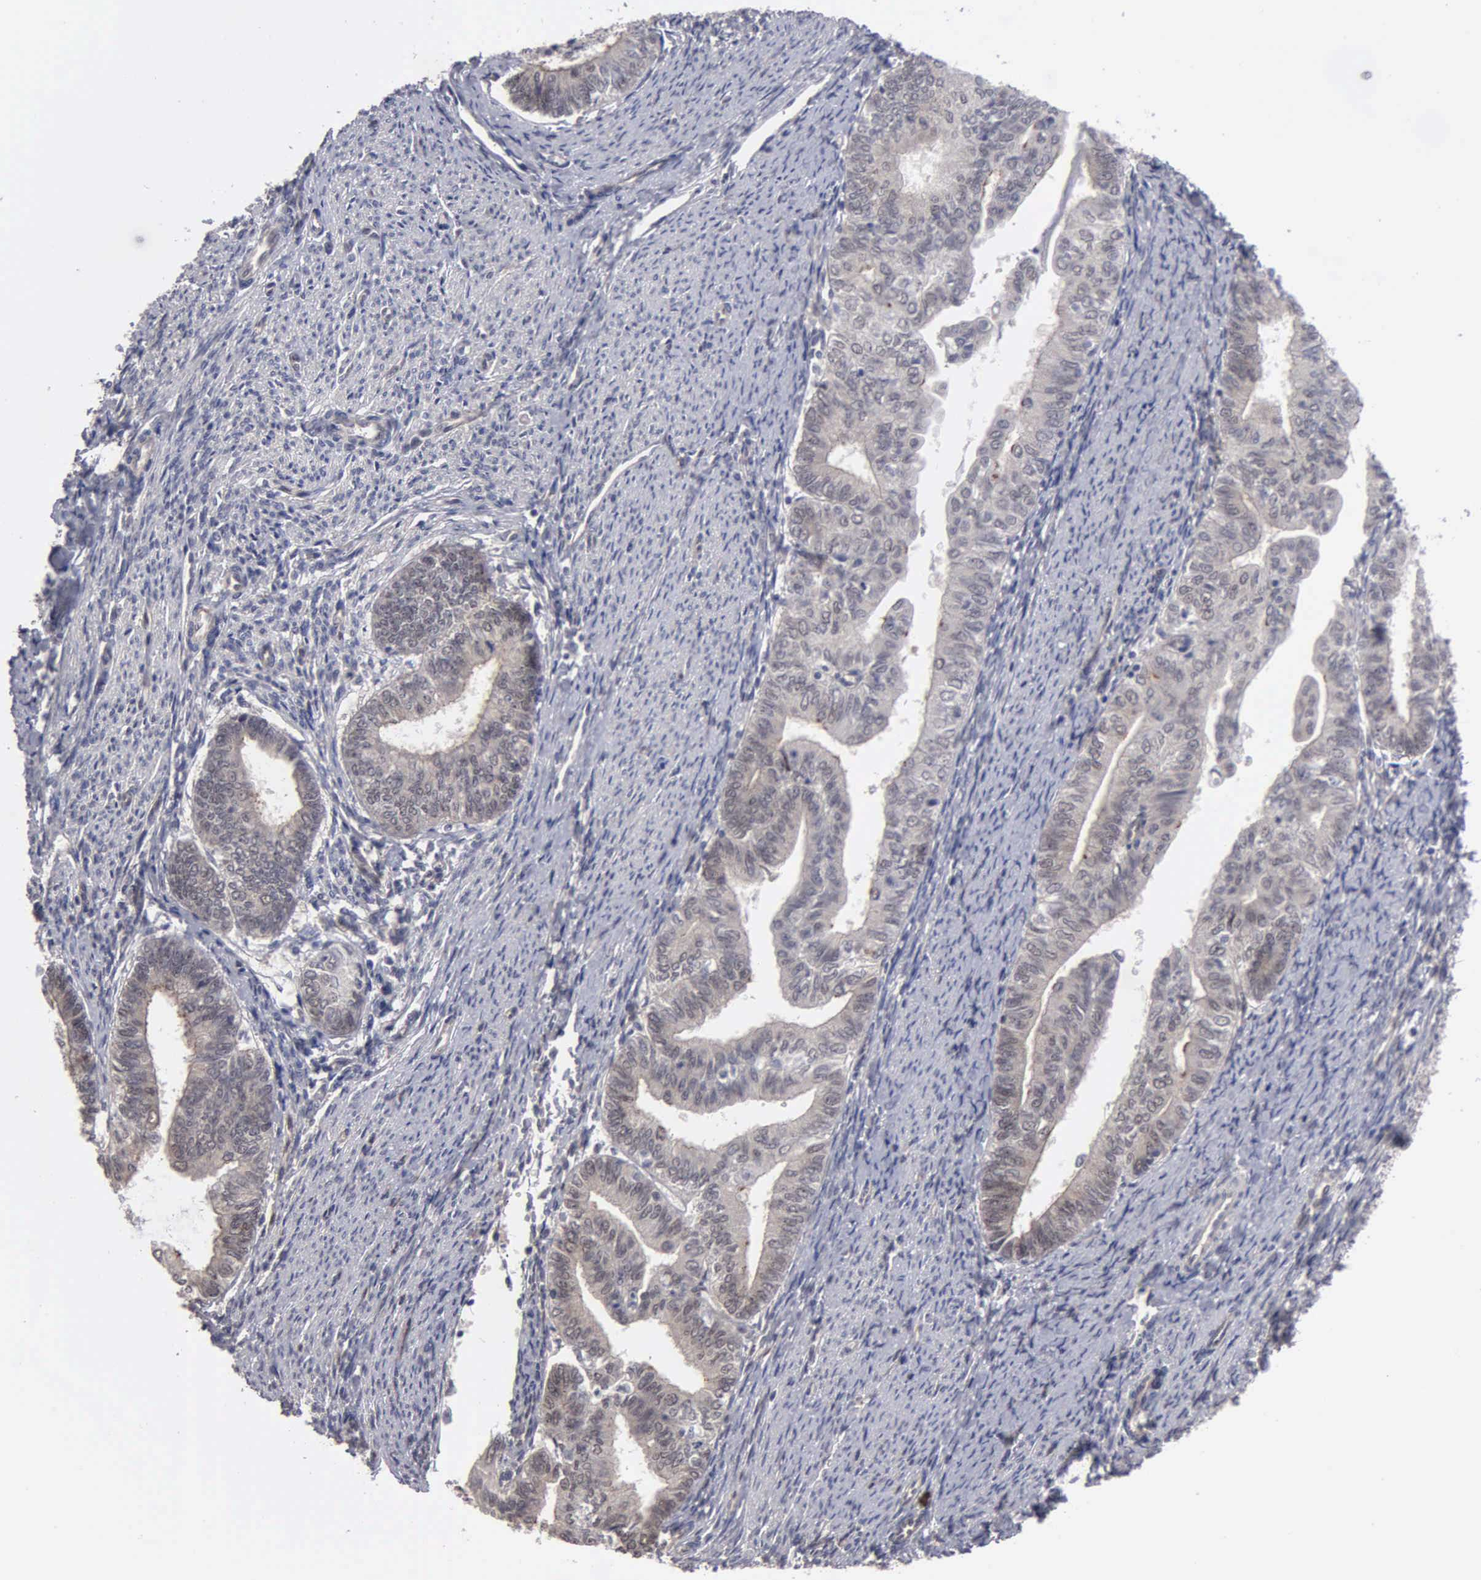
{"staining": {"intensity": "weak", "quantity": "25%-75%", "location": "cytoplasmic/membranous"}, "tissue": "endometrial cancer", "cell_type": "Tumor cells", "image_type": "cancer", "snomed": [{"axis": "morphology", "description": "Adenocarcinoma, NOS"}, {"axis": "topography", "description": "Endometrium"}], "caption": "A micrograph of adenocarcinoma (endometrial) stained for a protein reveals weak cytoplasmic/membranous brown staining in tumor cells.", "gene": "ZBTB33", "patient": {"sex": "female", "age": 66}}